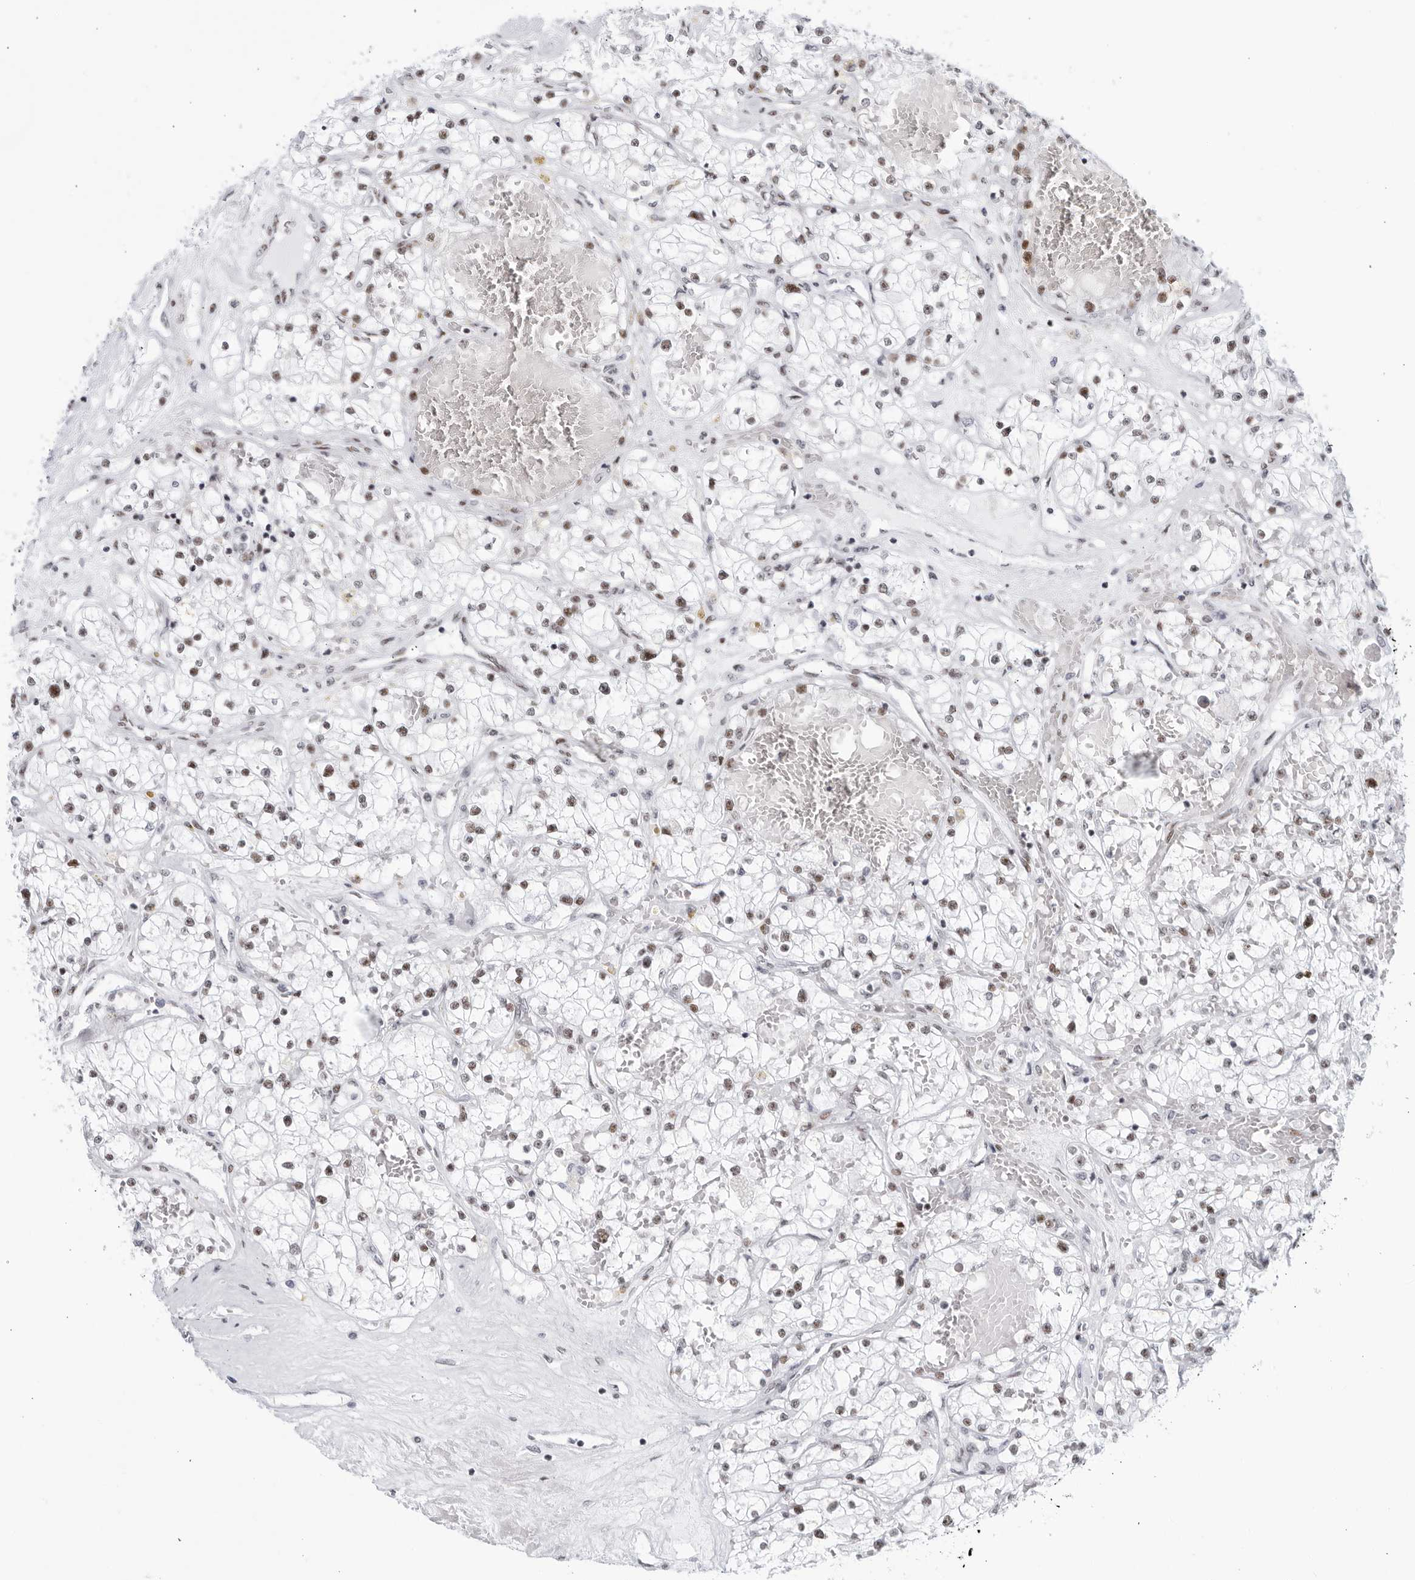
{"staining": {"intensity": "moderate", "quantity": "25%-75%", "location": "nuclear"}, "tissue": "renal cancer", "cell_type": "Tumor cells", "image_type": "cancer", "snomed": [{"axis": "morphology", "description": "Normal tissue, NOS"}, {"axis": "morphology", "description": "Adenocarcinoma, NOS"}, {"axis": "topography", "description": "Kidney"}], "caption": "Brown immunohistochemical staining in renal cancer (adenocarcinoma) displays moderate nuclear positivity in approximately 25%-75% of tumor cells.", "gene": "HP1BP3", "patient": {"sex": "male", "age": 68}}